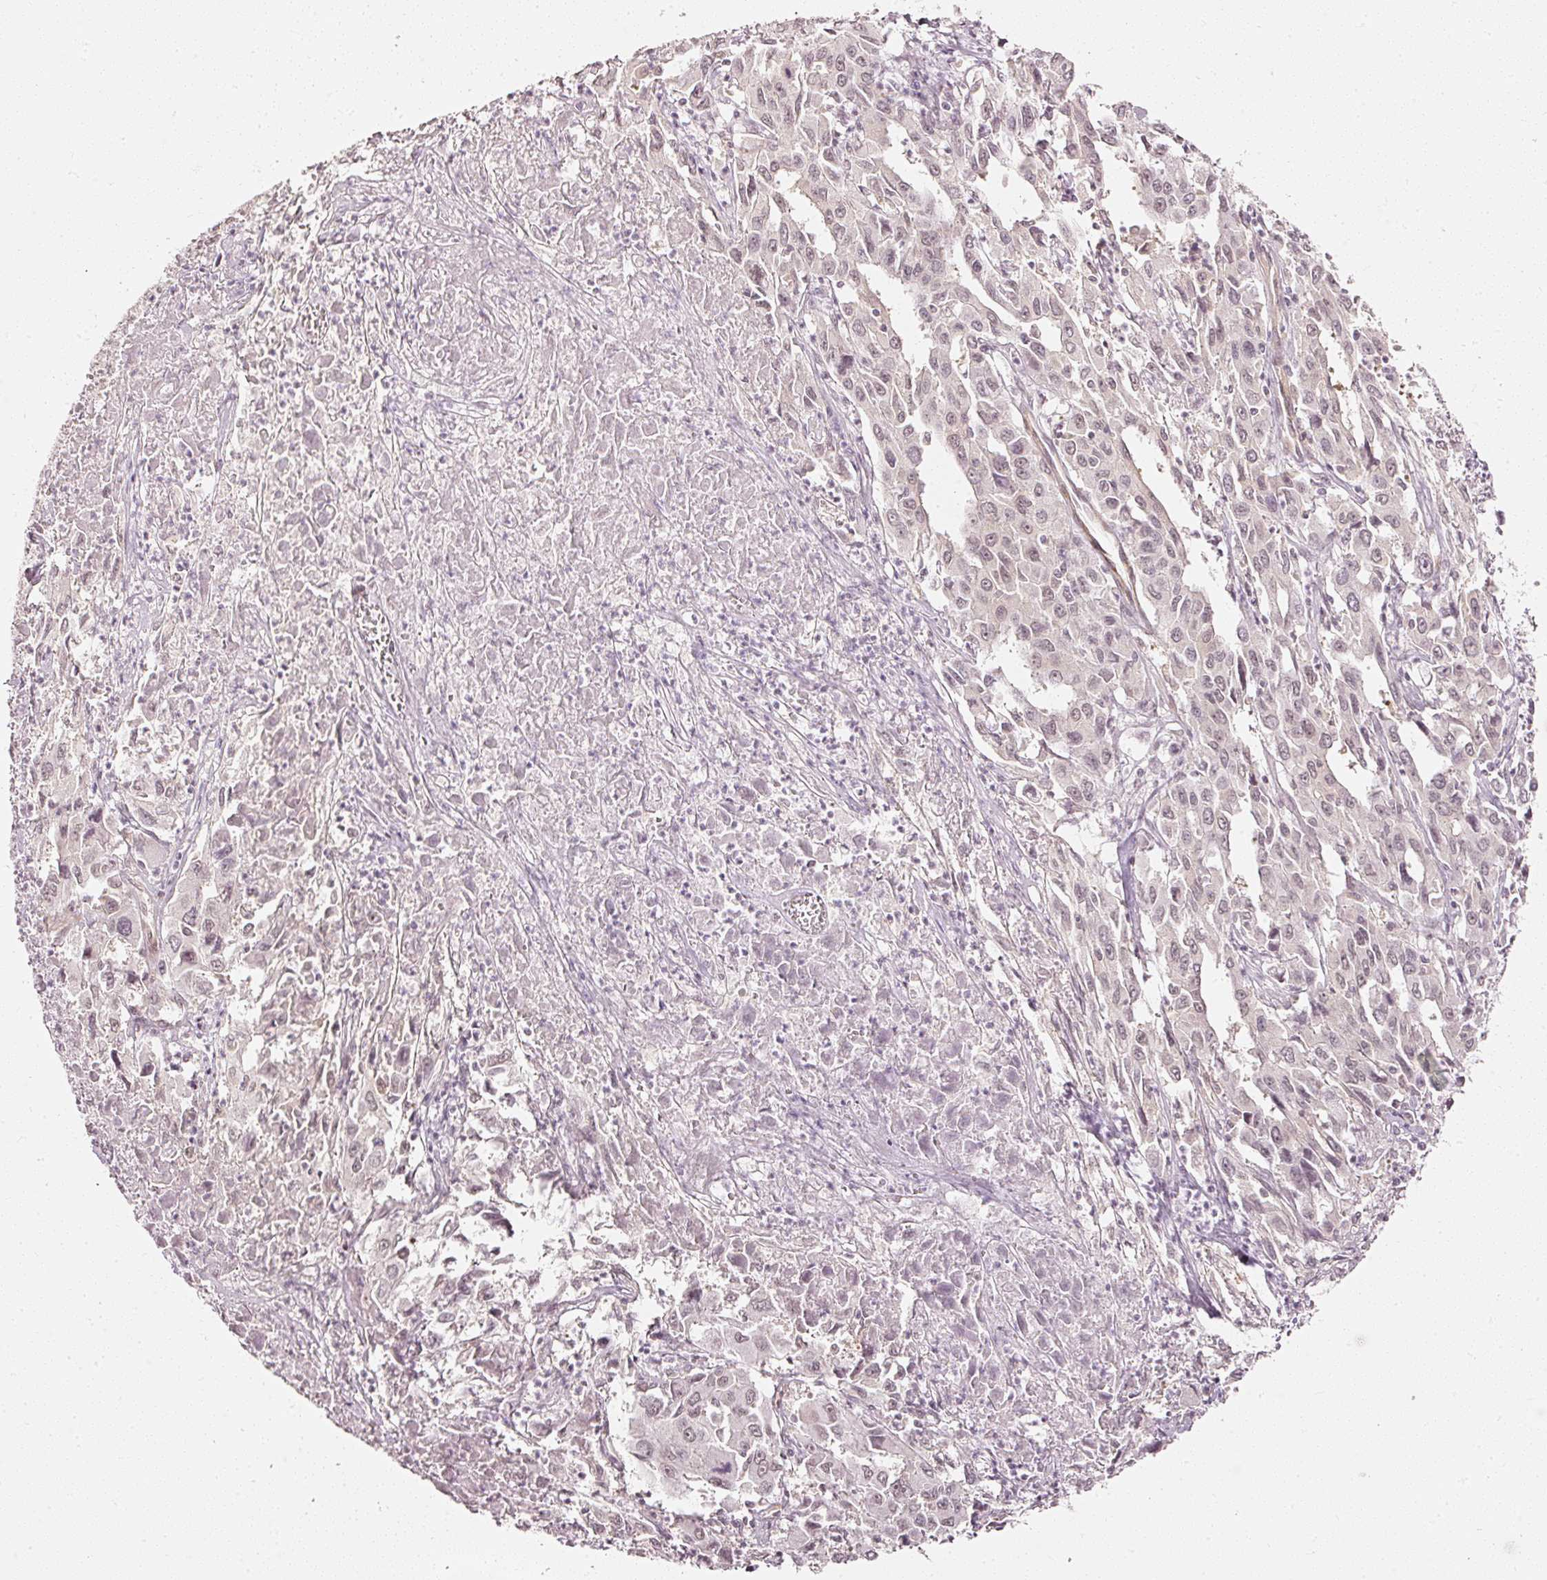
{"staining": {"intensity": "negative", "quantity": "none", "location": "none"}, "tissue": "liver cancer", "cell_type": "Tumor cells", "image_type": "cancer", "snomed": [{"axis": "morphology", "description": "Carcinoma, Hepatocellular, NOS"}, {"axis": "topography", "description": "Liver"}], "caption": "DAB (3,3'-diaminobenzidine) immunohistochemical staining of liver cancer (hepatocellular carcinoma) shows no significant positivity in tumor cells. (Brightfield microscopy of DAB IHC at high magnification).", "gene": "DRD2", "patient": {"sex": "male", "age": 63}}